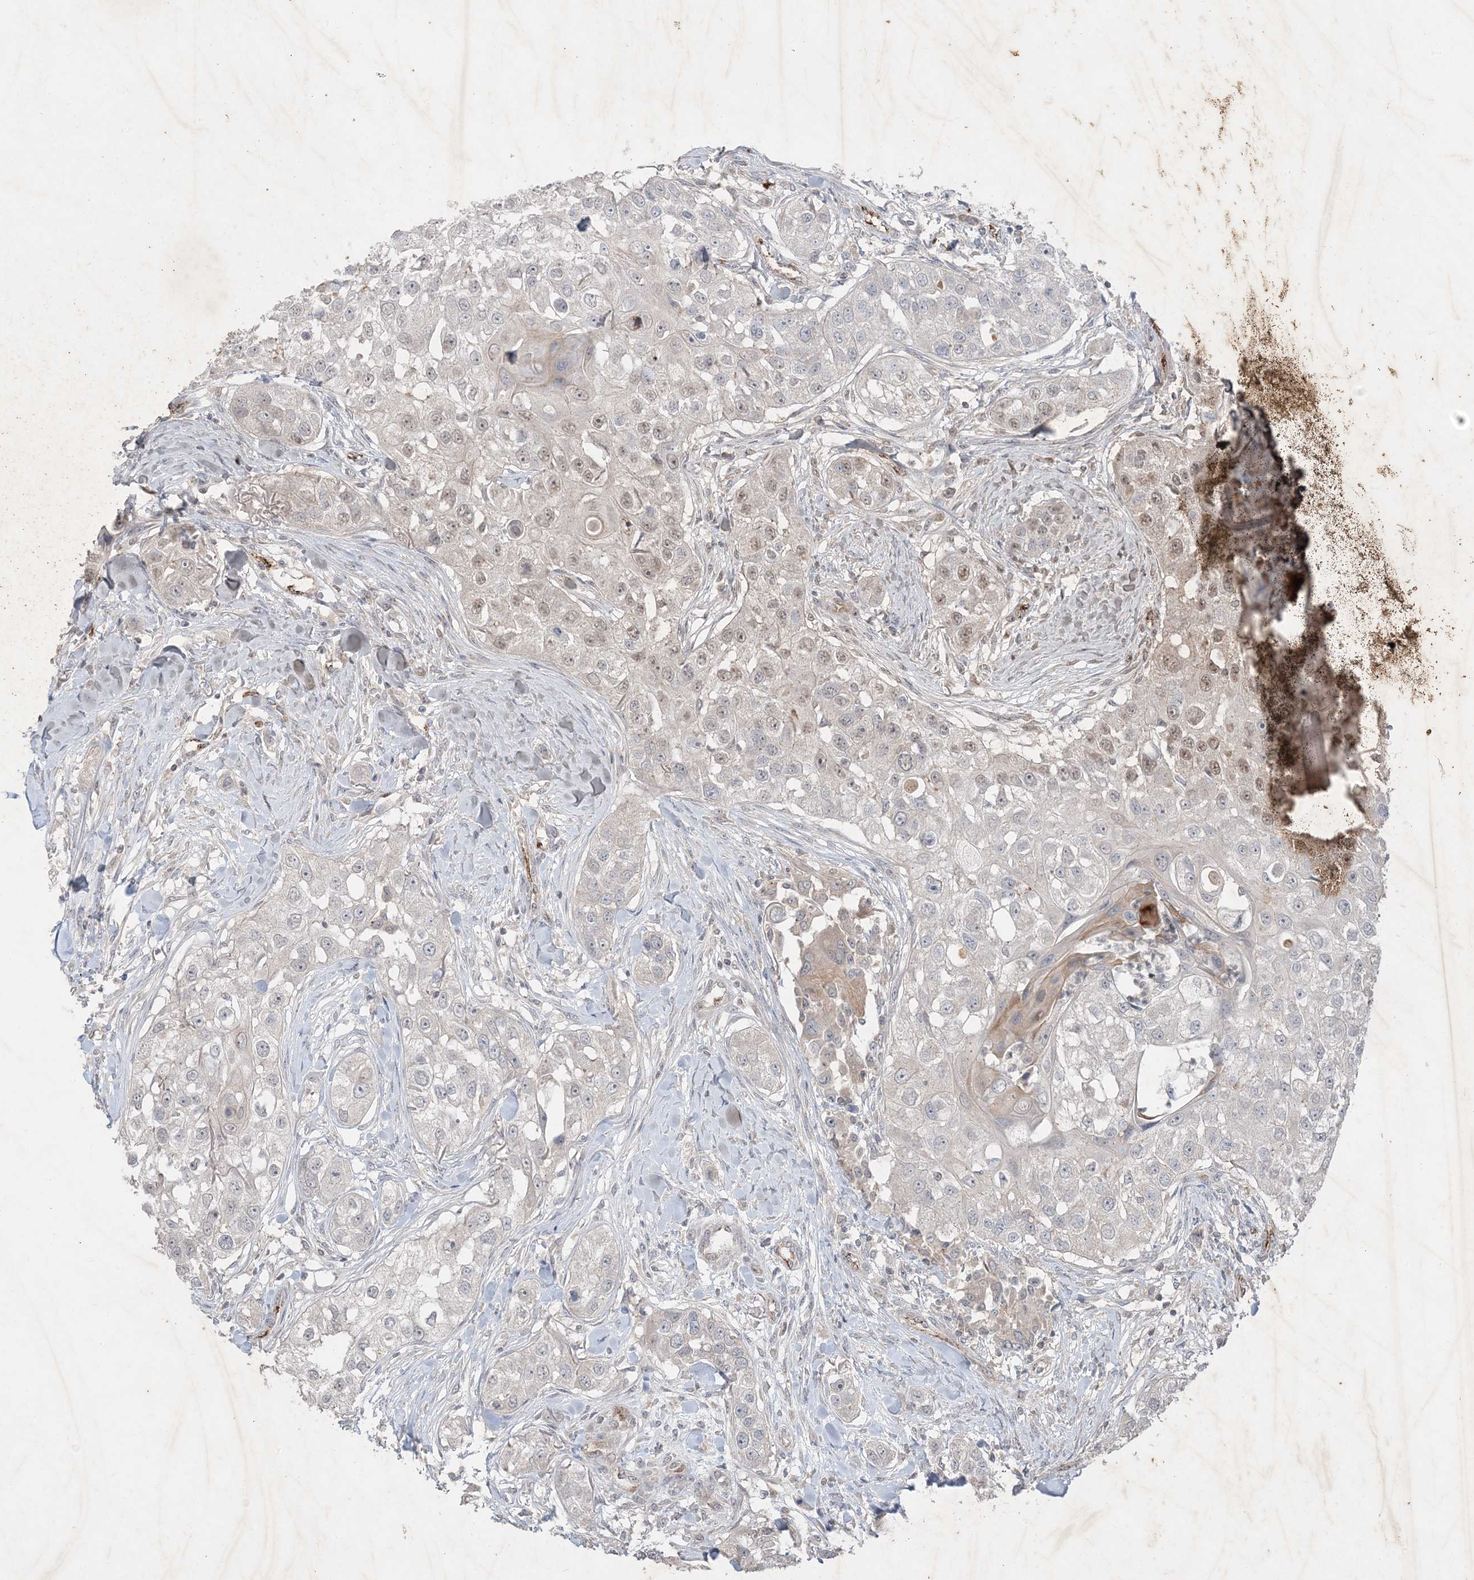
{"staining": {"intensity": "negative", "quantity": "none", "location": "none"}, "tissue": "head and neck cancer", "cell_type": "Tumor cells", "image_type": "cancer", "snomed": [{"axis": "morphology", "description": "Normal tissue, NOS"}, {"axis": "morphology", "description": "Squamous cell carcinoma, NOS"}, {"axis": "topography", "description": "Skeletal muscle"}, {"axis": "topography", "description": "Head-Neck"}], "caption": "An immunohistochemistry (IHC) photomicrograph of head and neck cancer (squamous cell carcinoma) is shown. There is no staining in tumor cells of head and neck cancer (squamous cell carcinoma).", "gene": "PRSS36", "patient": {"sex": "male", "age": 51}}